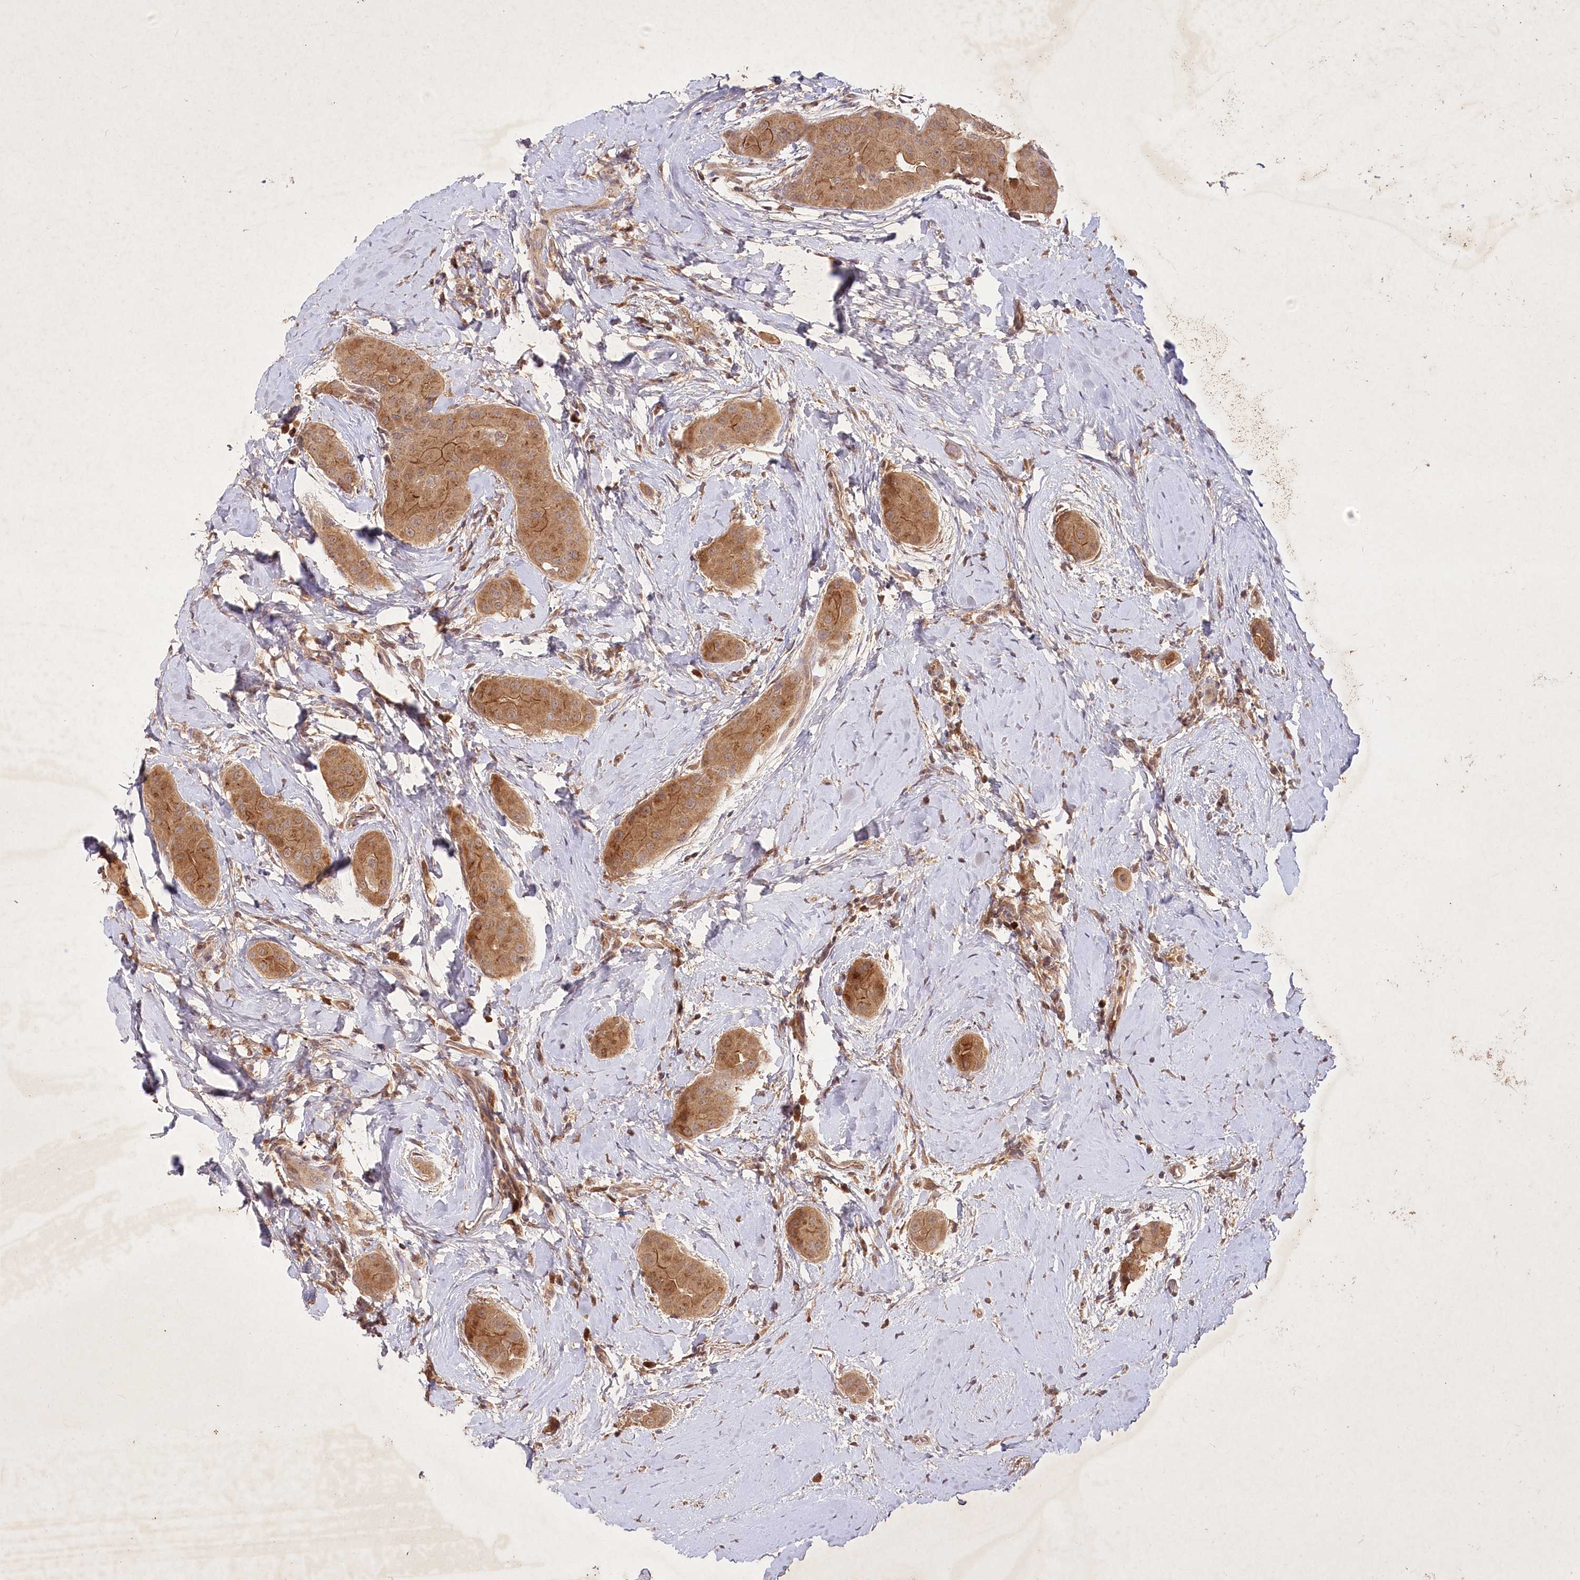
{"staining": {"intensity": "moderate", "quantity": ">75%", "location": "cytoplasmic/membranous"}, "tissue": "thyroid cancer", "cell_type": "Tumor cells", "image_type": "cancer", "snomed": [{"axis": "morphology", "description": "Papillary adenocarcinoma, NOS"}, {"axis": "topography", "description": "Thyroid gland"}], "caption": "Immunohistochemical staining of thyroid cancer demonstrates medium levels of moderate cytoplasmic/membranous staining in about >75% of tumor cells.", "gene": "IRAK1BP1", "patient": {"sex": "male", "age": 33}}